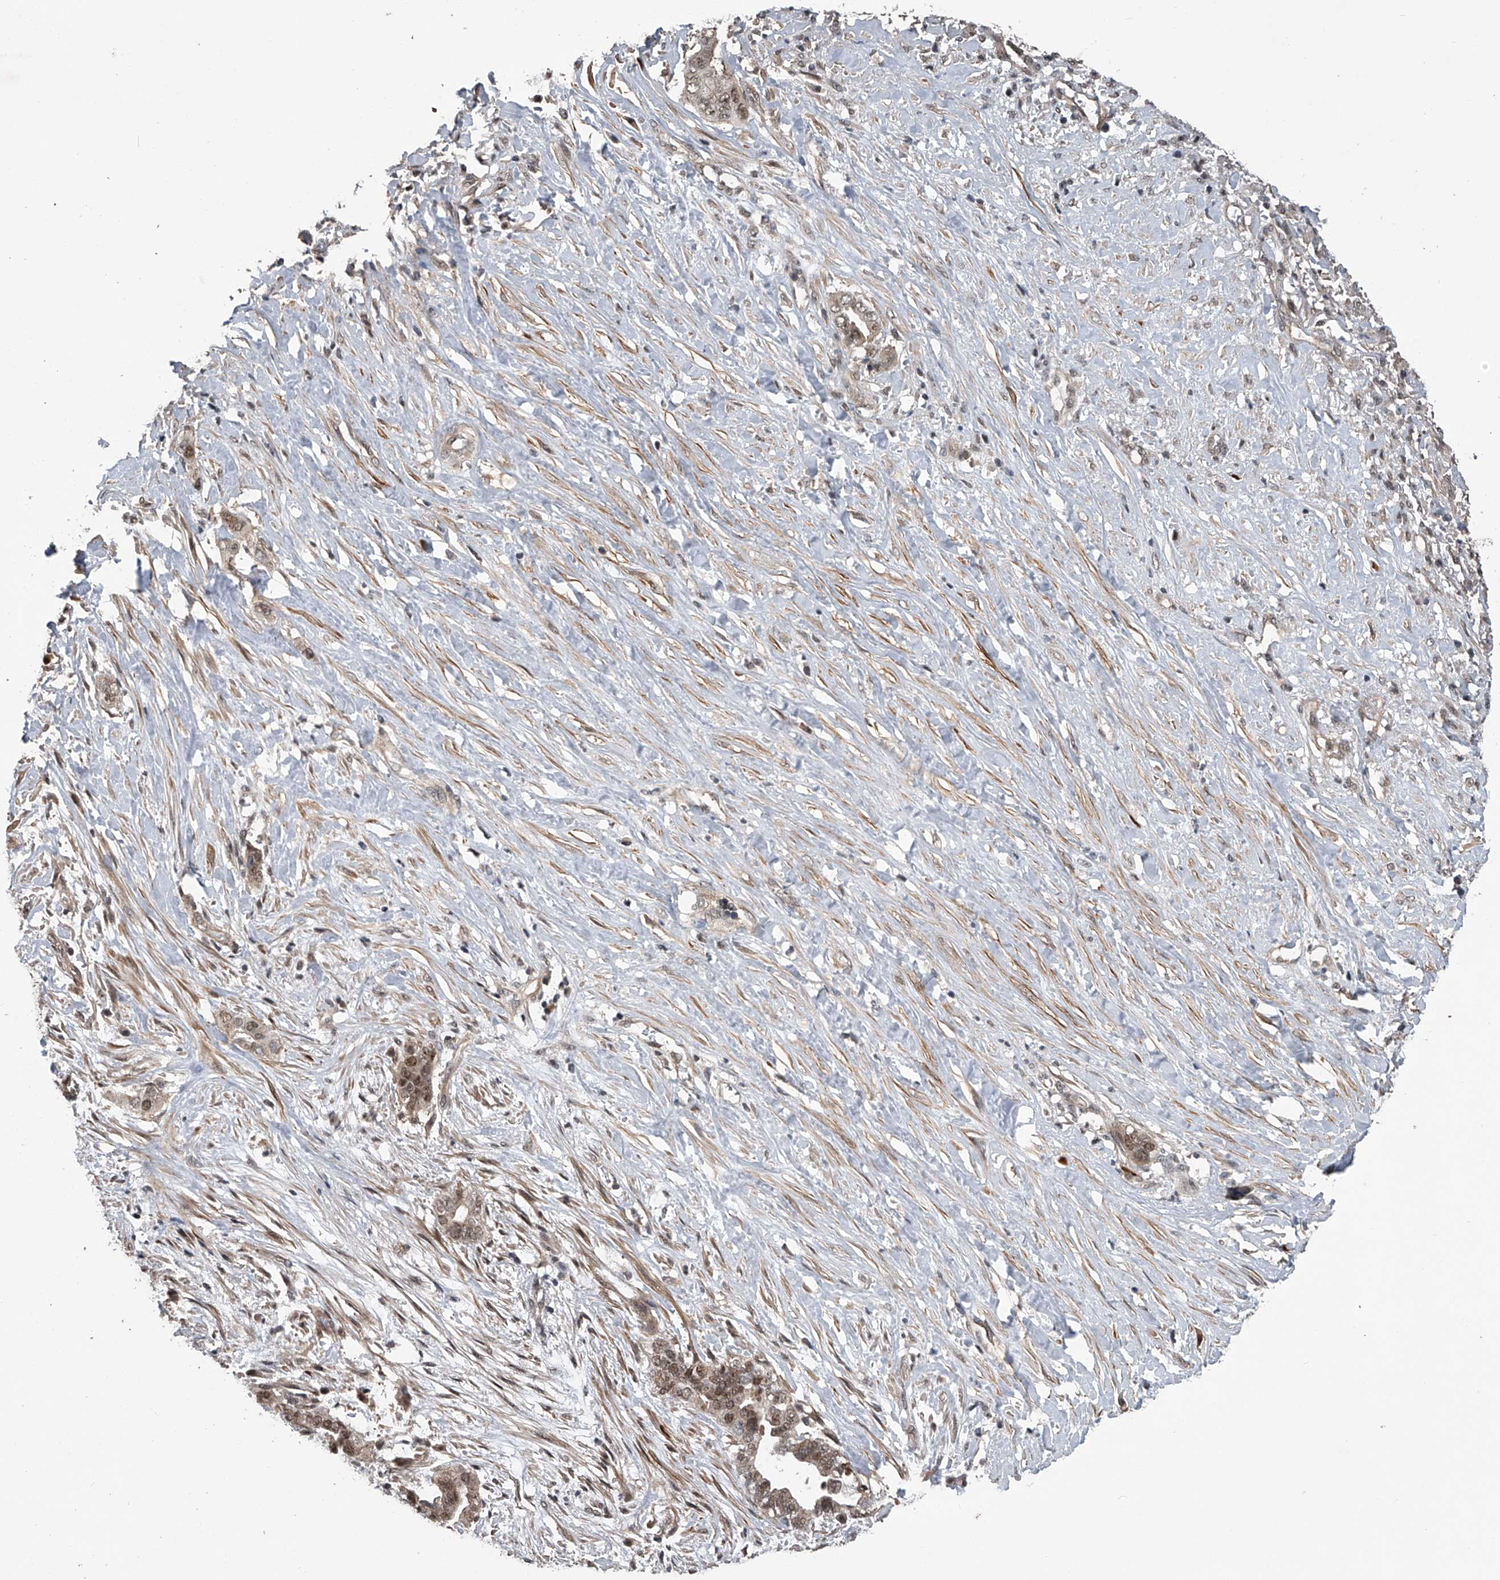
{"staining": {"intensity": "moderate", "quantity": ">75%", "location": "cytoplasmic/membranous,nuclear"}, "tissue": "liver cancer", "cell_type": "Tumor cells", "image_type": "cancer", "snomed": [{"axis": "morphology", "description": "Cholangiocarcinoma"}, {"axis": "topography", "description": "Liver"}], "caption": "Immunohistochemistry (IHC) micrograph of neoplastic tissue: liver cancer (cholangiocarcinoma) stained using immunohistochemistry demonstrates medium levels of moderate protein expression localized specifically in the cytoplasmic/membranous and nuclear of tumor cells, appearing as a cytoplasmic/membranous and nuclear brown color.", "gene": "SLC12A8", "patient": {"sex": "female", "age": 79}}